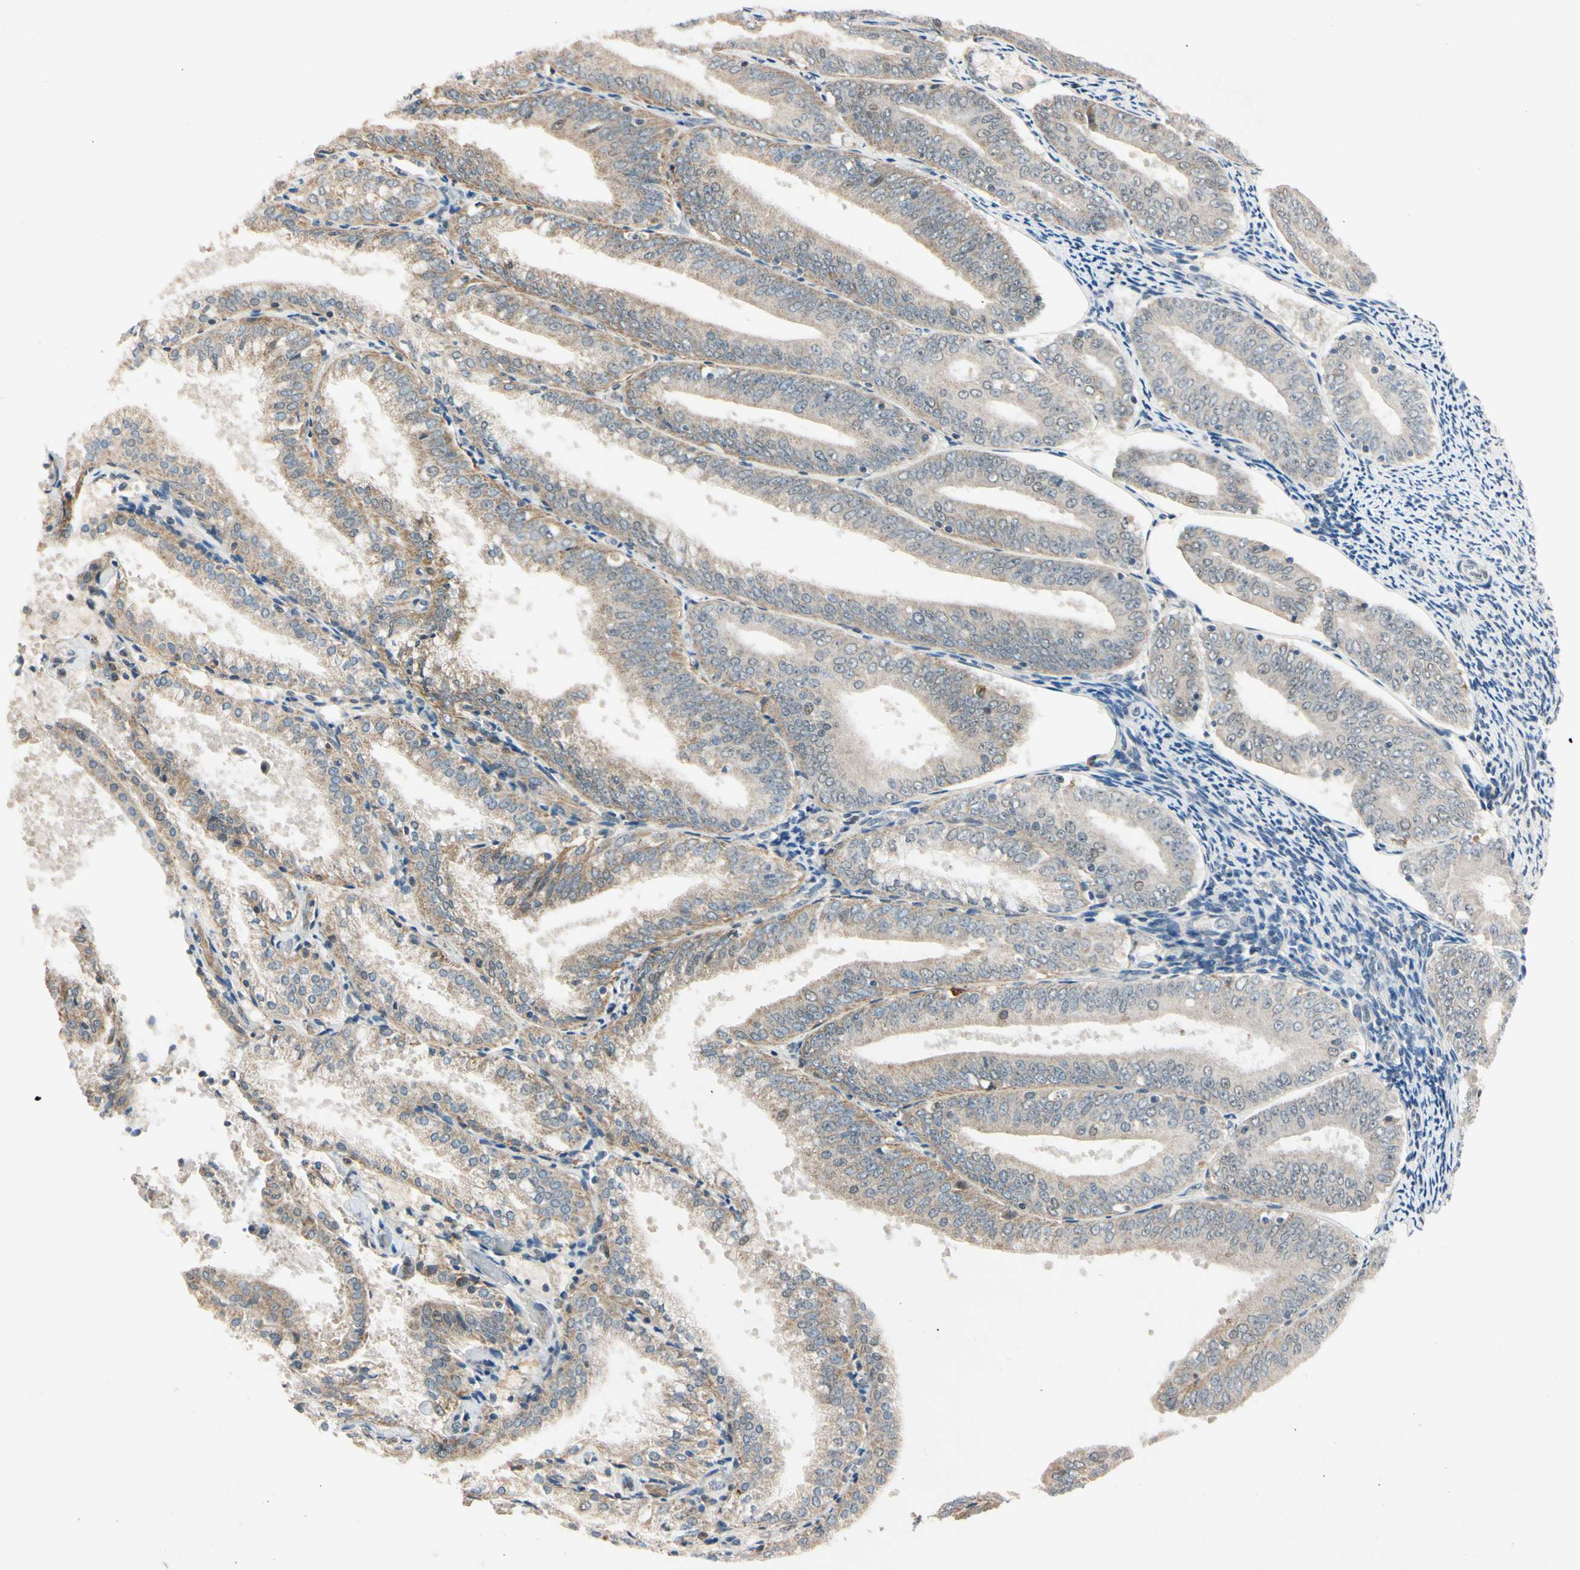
{"staining": {"intensity": "weak", "quantity": ">75%", "location": "cytoplasmic/membranous"}, "tissue": "endometrial cancer", "cell_type": "Tumor cells", "image_type": "cancer", "snomed": [{"axis": "morphology", "description": "Adenocarcinoma, NOS"}, {"axis": "topography", "description": "Endometrium"}], "caption": "Weak cytoplasmic/membranous staining is identified in approximately >75% of tumor cells in endometrial cancer. Ihc stains the protein of interest in brown and the nuclei are stained blue.", "gene": "RIOX2", "patient": {"sex": "female", "age": 63}}